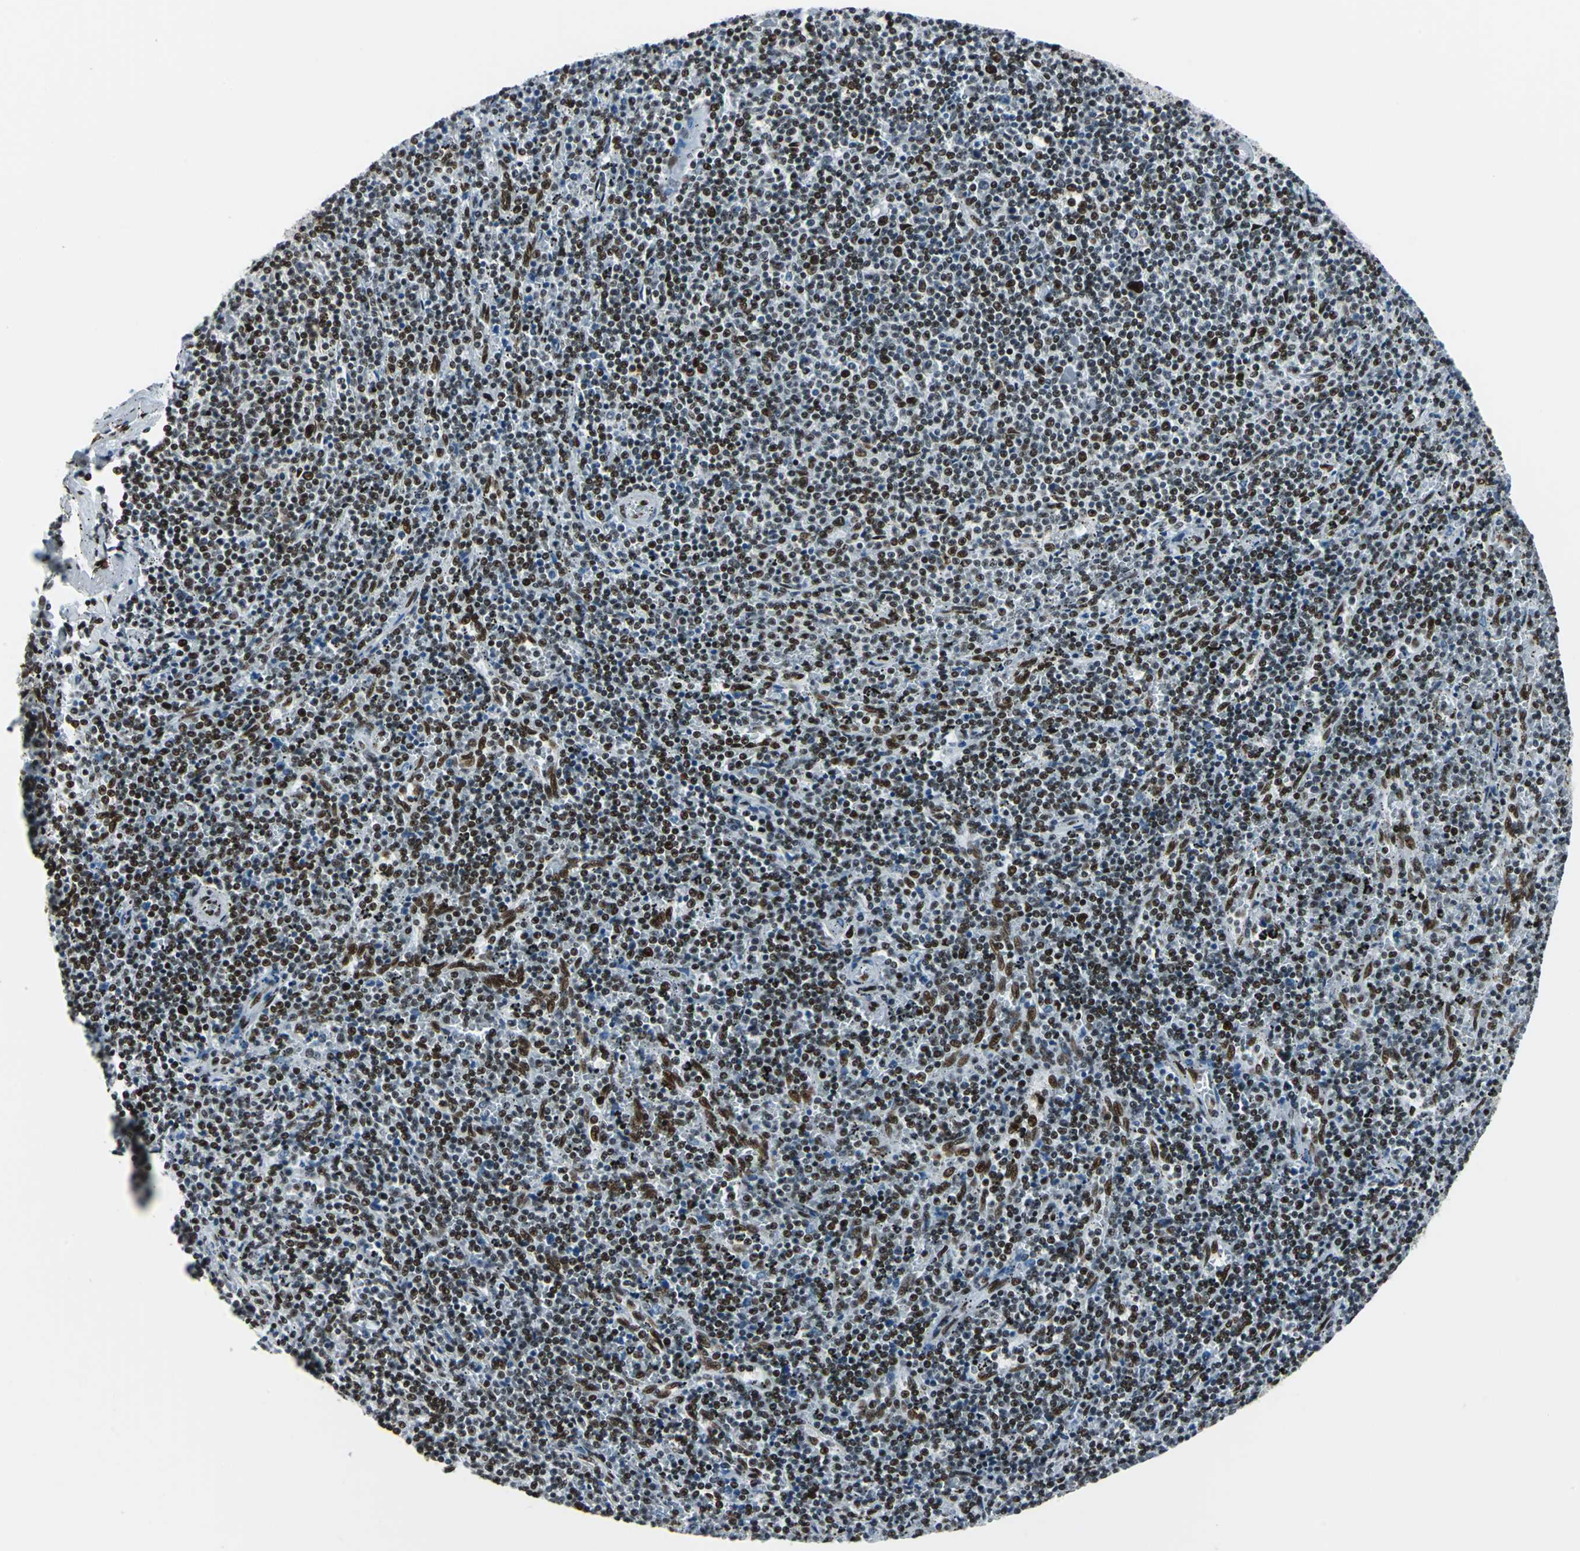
{"staining": {"intensity": "strong", "quantity": ">75%", "location": "nuclear"}, "tissue": "lymphoma", "cell_type": "Tumor cells", "image_type": "cancer", "snomed": [{"axis": "morphology", "description": "Malignant lymphoma, non-Hodgkin's type, Low grade"}, {"axis": "topography", "description": "Spleen"}], "caption": "Human low-grade malignant lymphoma, non-Hodgkin's type stained with a protein marker exhibits strong staining in tumor cells.", "gene": "HDAC2", "patient": {"sex": "female", "age": 50}}